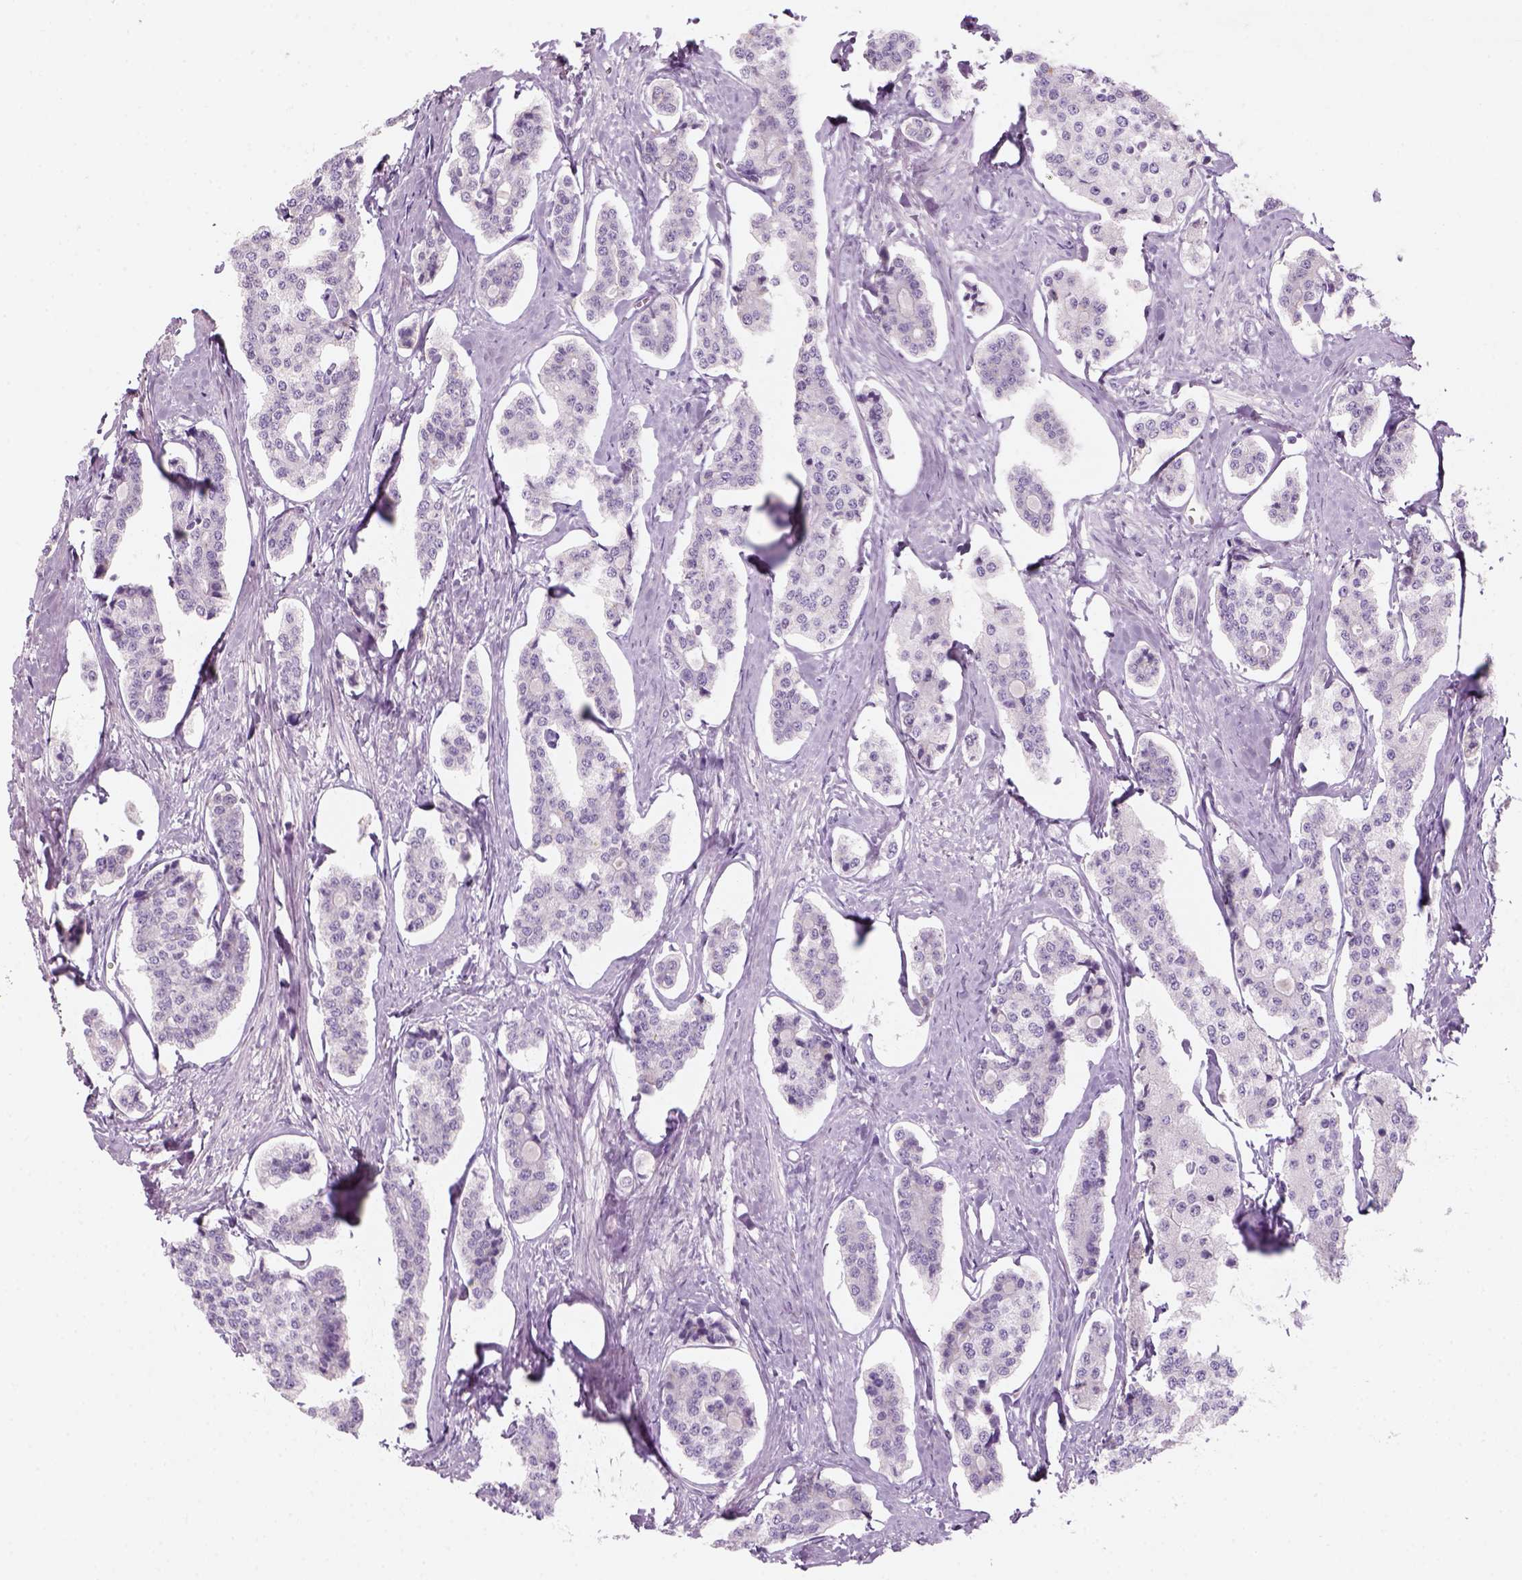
{"staining": {"intensity": "negative", "quantity": "none", "location": "none"}, "tissue": "carcinoid", "cell_type": "Tumor cells", "image_type": "cancer", "snomed": [{"axis": "morphology", "description": "Carcinoid, malignant, NOS"}, {"axis": "topography", "description": "Small intestine"}], "caption": "Immunohistochemistry of carcinoid (malignant) reveals no staining in tumor cells. The staining was performed using DAB (3,3'-diaminobenzidine) to visualize the protein expression in brown, while the nuclei were stained in blue with hematoxylin (Magnification: 20x).", "gene": "KRT25", "patient": {"sex": "female", "age": 65}}